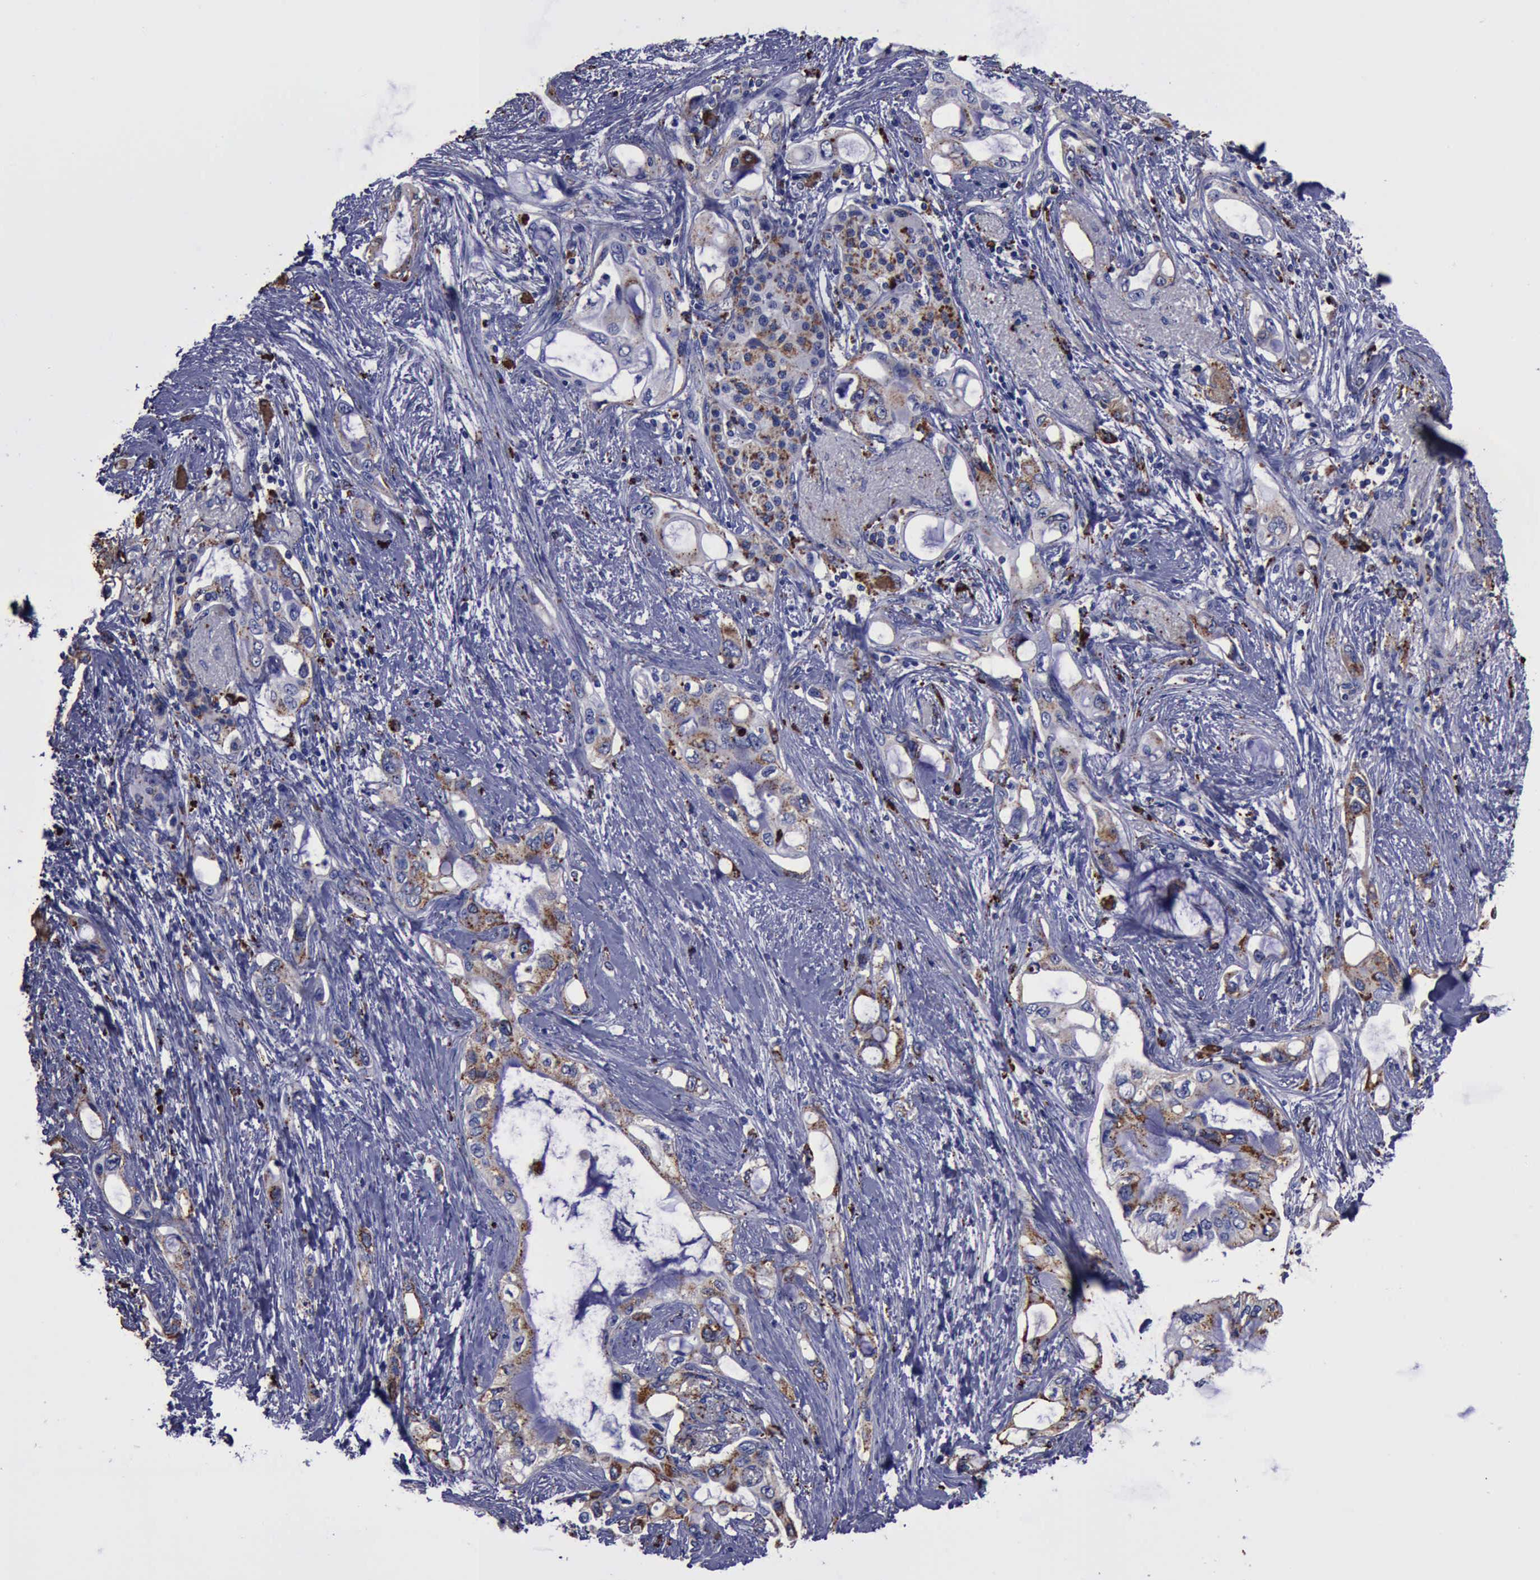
{"staining": {"intensity": "moderate", "quantity": "25%-75%", "location": "cytoplasmic/membranous"}, "tissue": "pancreatic cancer", "cell_type": "Tumor cells", "image_type": "cancer", "snomed": [{"axis": "morphology", "description": "Adenocarcinoma, NOS"}, {"axis": "topography", "description": "Pancreas"}], "caption": "Protein staining exhibits moderate cytoplasmic/membranous staining in approximately 25%-75% of tumor cells in adenocarcinoma (pancreatic).", "gene": "CTSD", "patient": {"sex": "female", "age": 70}}